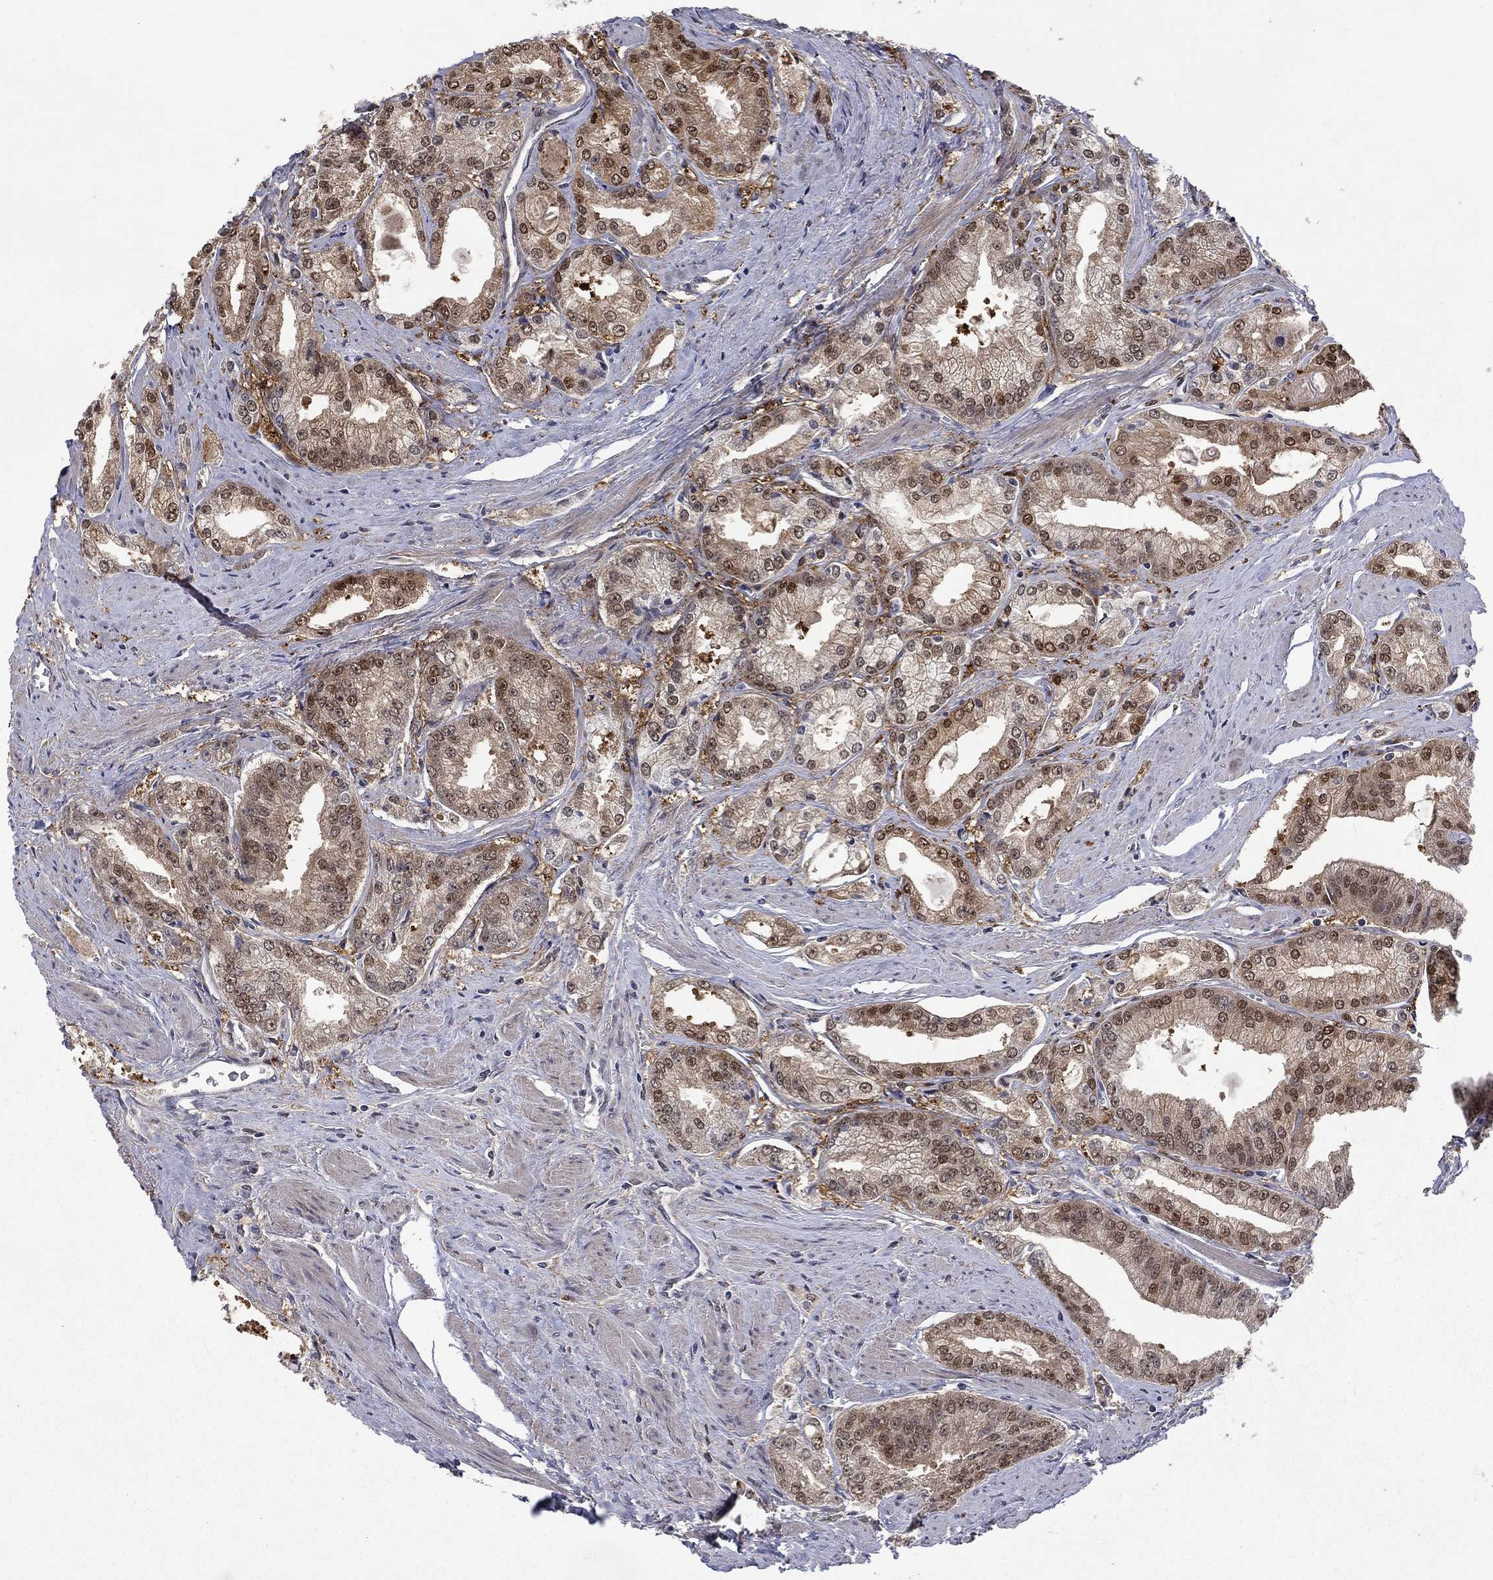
{"staining": {"intensity": "strong", "quantity": "25%-75%", "location": "cytoplasmic/membranous,nuclear"}, "tissue": "prostate cancer", "cell_type": "Tumor cells", "image_type": "cancer", "snomed": [{"axis": "morphology", "description": "Adenocarcinoma, NOS"}, {"axis": "morphology", "description": "Adenocarcinoma, High grade"}, {"axis": "topography", "description": "Prostate"}], "caption": "Prostate high-grade adenocarcinoma stained with DAB immunohistochemistry reveals high levels of strong cytoplasmic/membranous and nuclear staining in approximately 25%-75% of tumor cells.", "gene": "CBR1", "patient": {"sex": "male", "age": 70}}